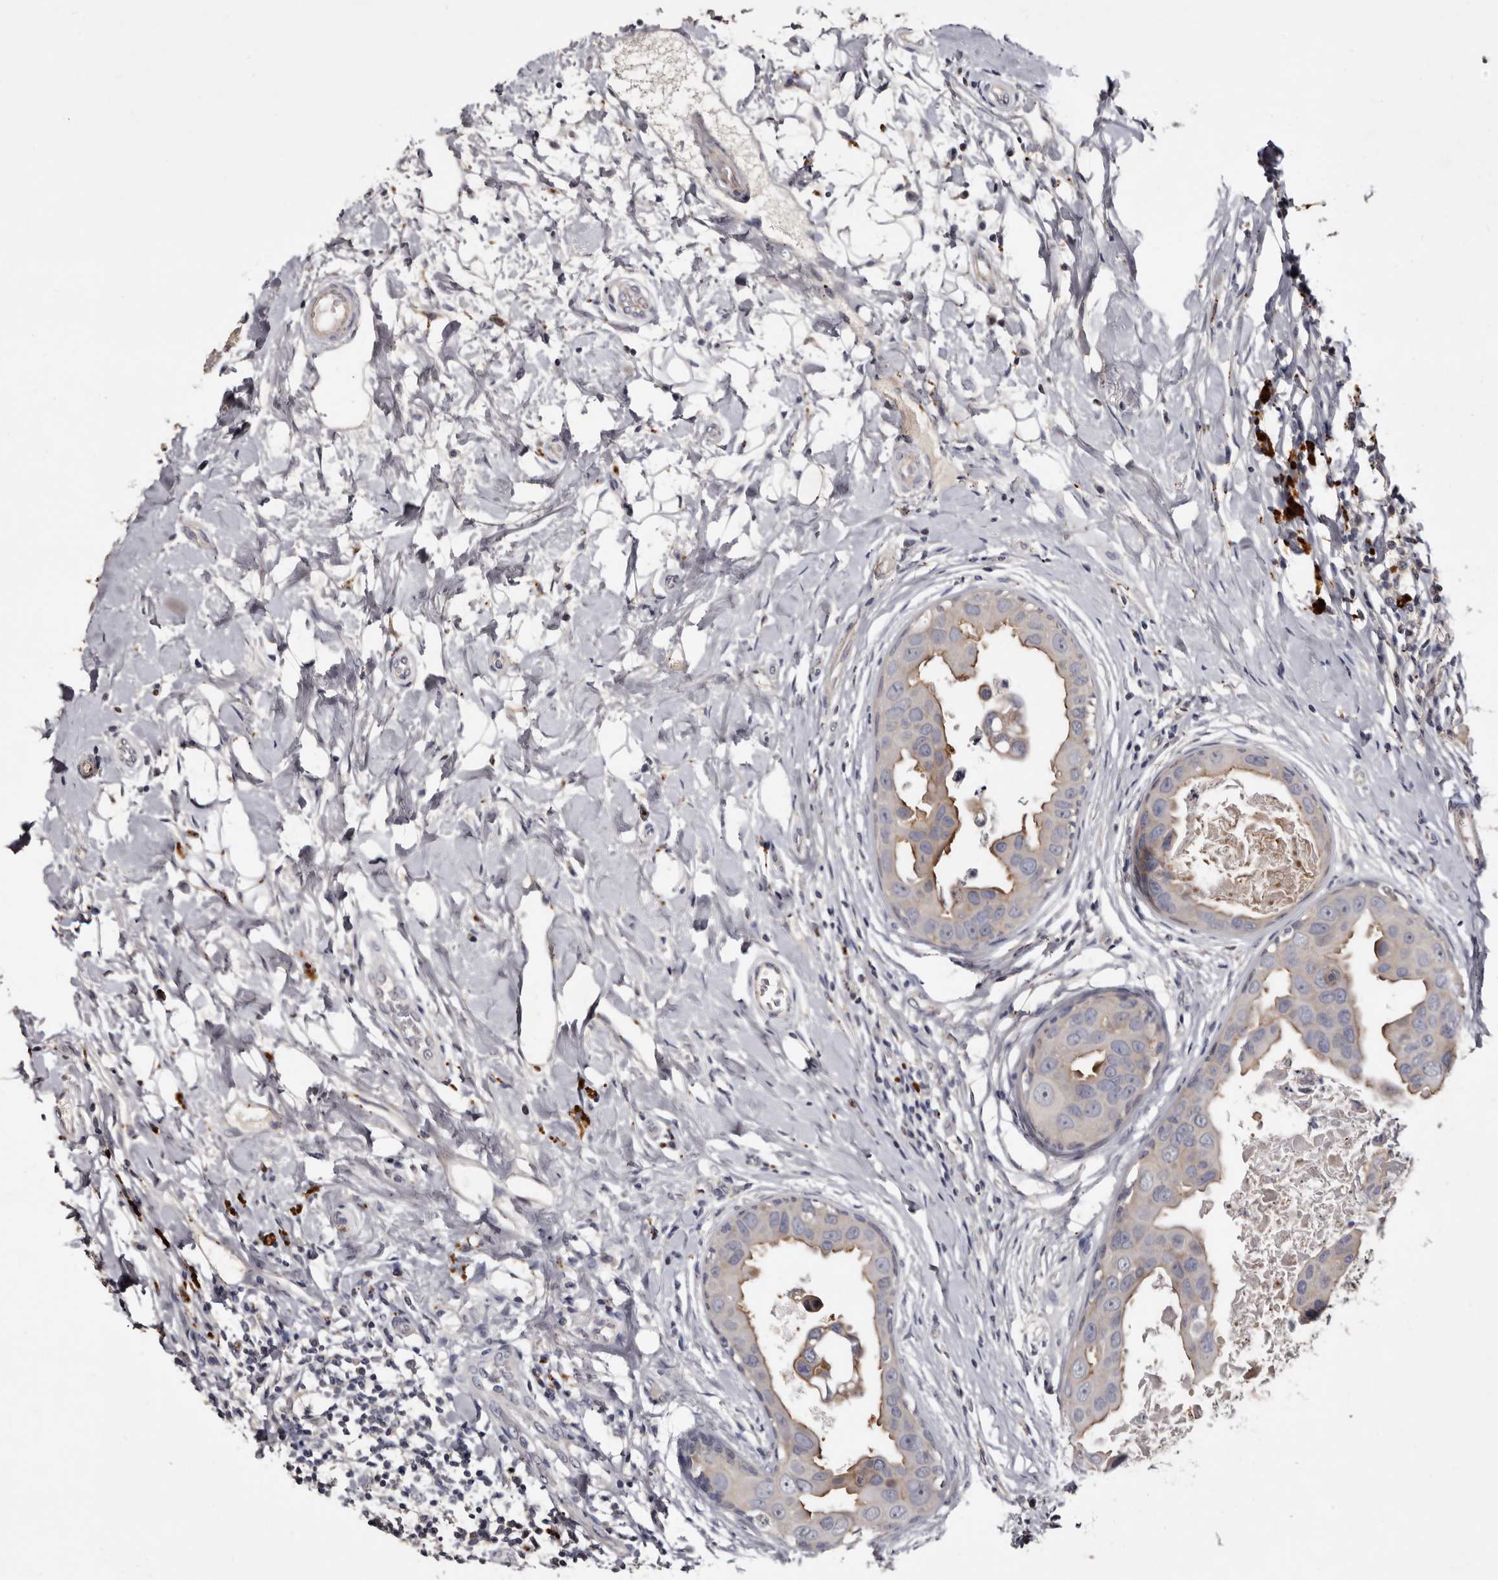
{"staining": {"intensity": "moderate", "quantity": "<25%", "location": "cytoplasmic/membranous"}, "tissue": "breast cancer", "cell_type": "Tumor cells", "image_type": "cancer", "snomed": [{"axis": "morphology", "description": "Duct carcinoma"}, {"axis": "topography", "description": "Breast"}], "caption": "An image of human breast invasive ductal carcinoma stained for a protein shows moderate cytoplasmic/membranous brown staining in tumor cells.", "gene": "SLC10A4", "patient": {"sex": "female", "age": 27}}